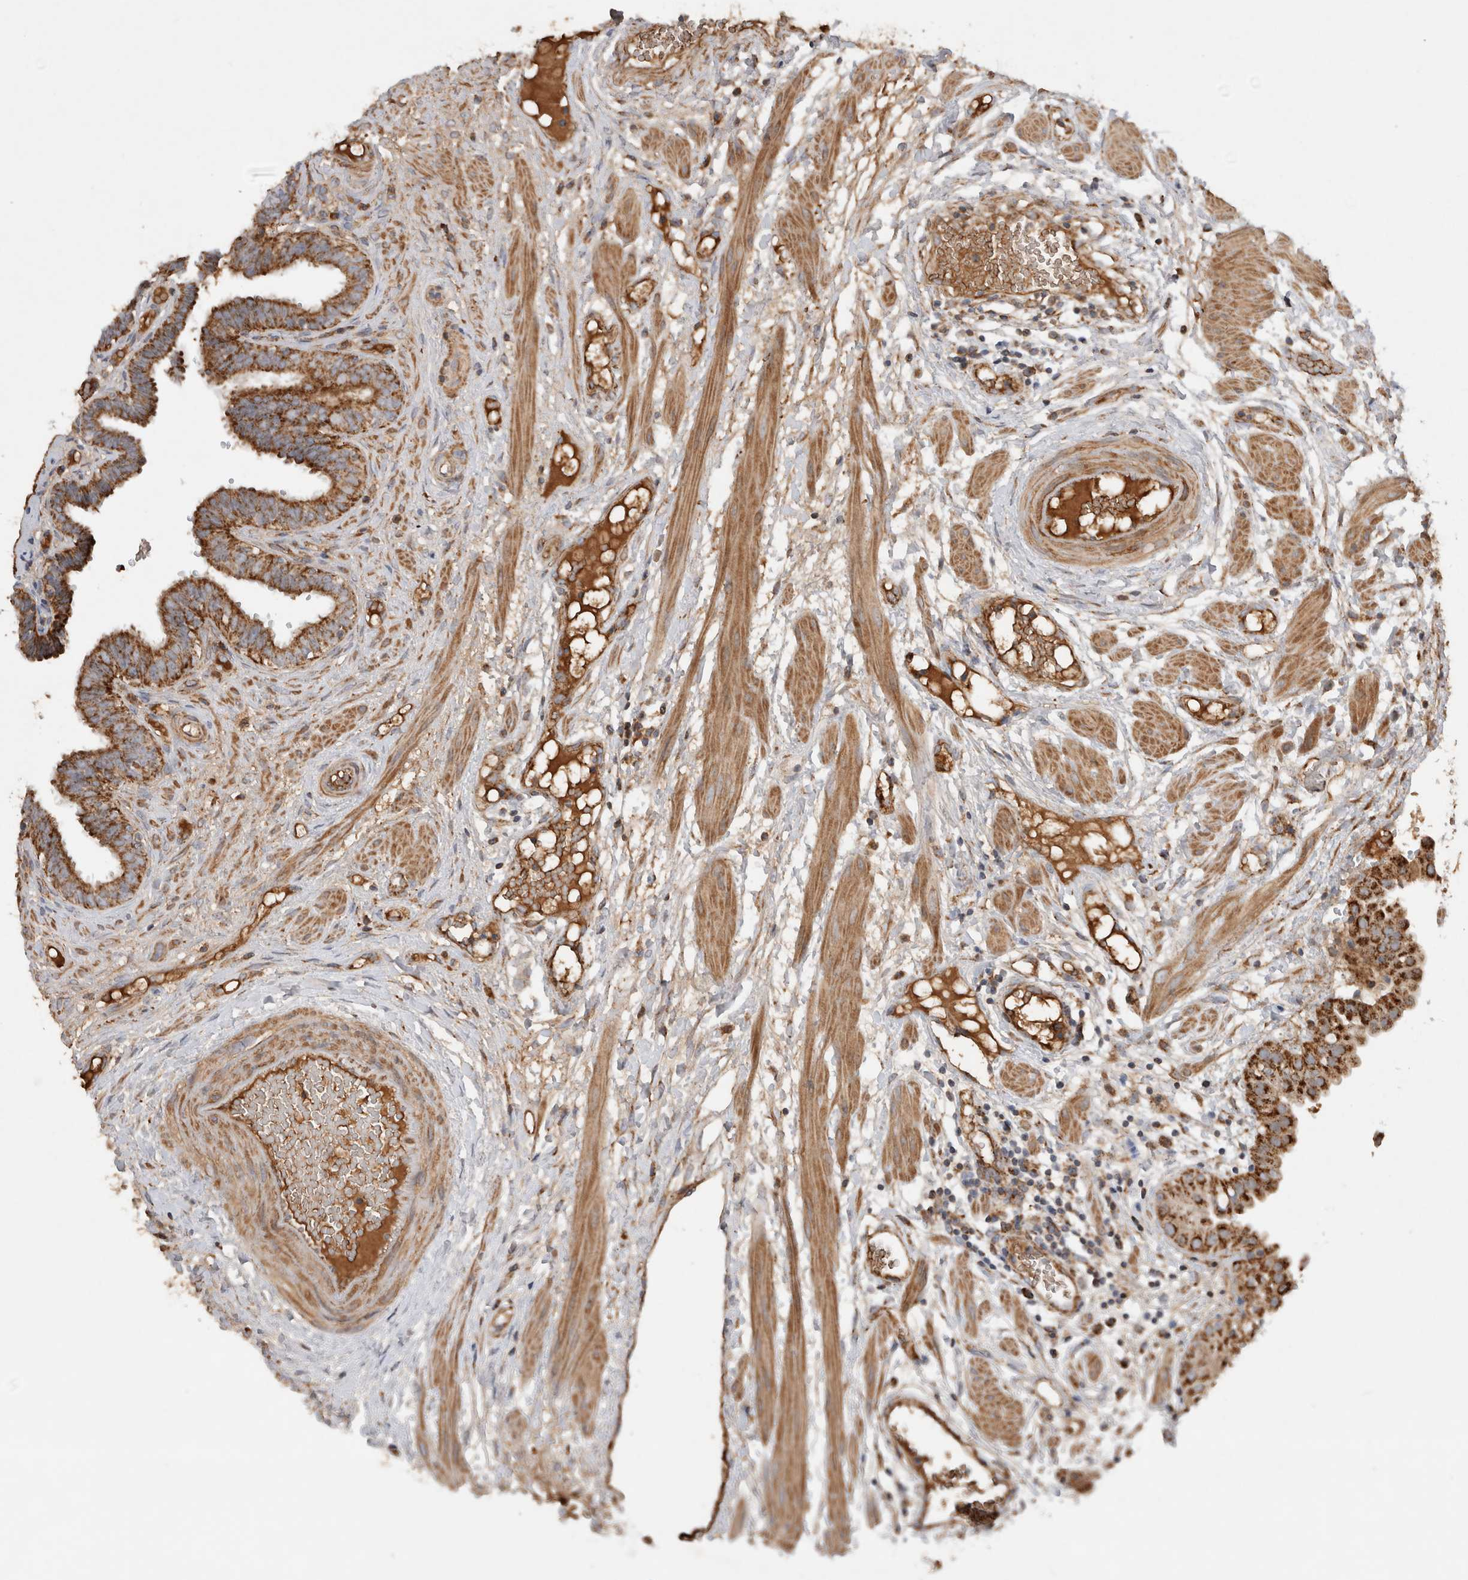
{"staining": {"intensity": "strong", "quantity": ">75%", "location": "cytoplasmic/membranous"}, "tissue": "fallopian tube", "cell_type": "Glandular cells", "image_type": "normal", "snomed": [{"axis": "morphology", "description": "Normal tissue, NOS"}, {"axis": "topography", "description": "Fallopian tube"}, {"axis": "topography", "description": "Placenta"}], "caption": "Fallopian tube stained with a brown dye shows strong cytoplasmic/membranous positive staining in about >75% of glandular cells.", "gene": "MRPS28", "patient": {"sex": "female", "age": 32}}